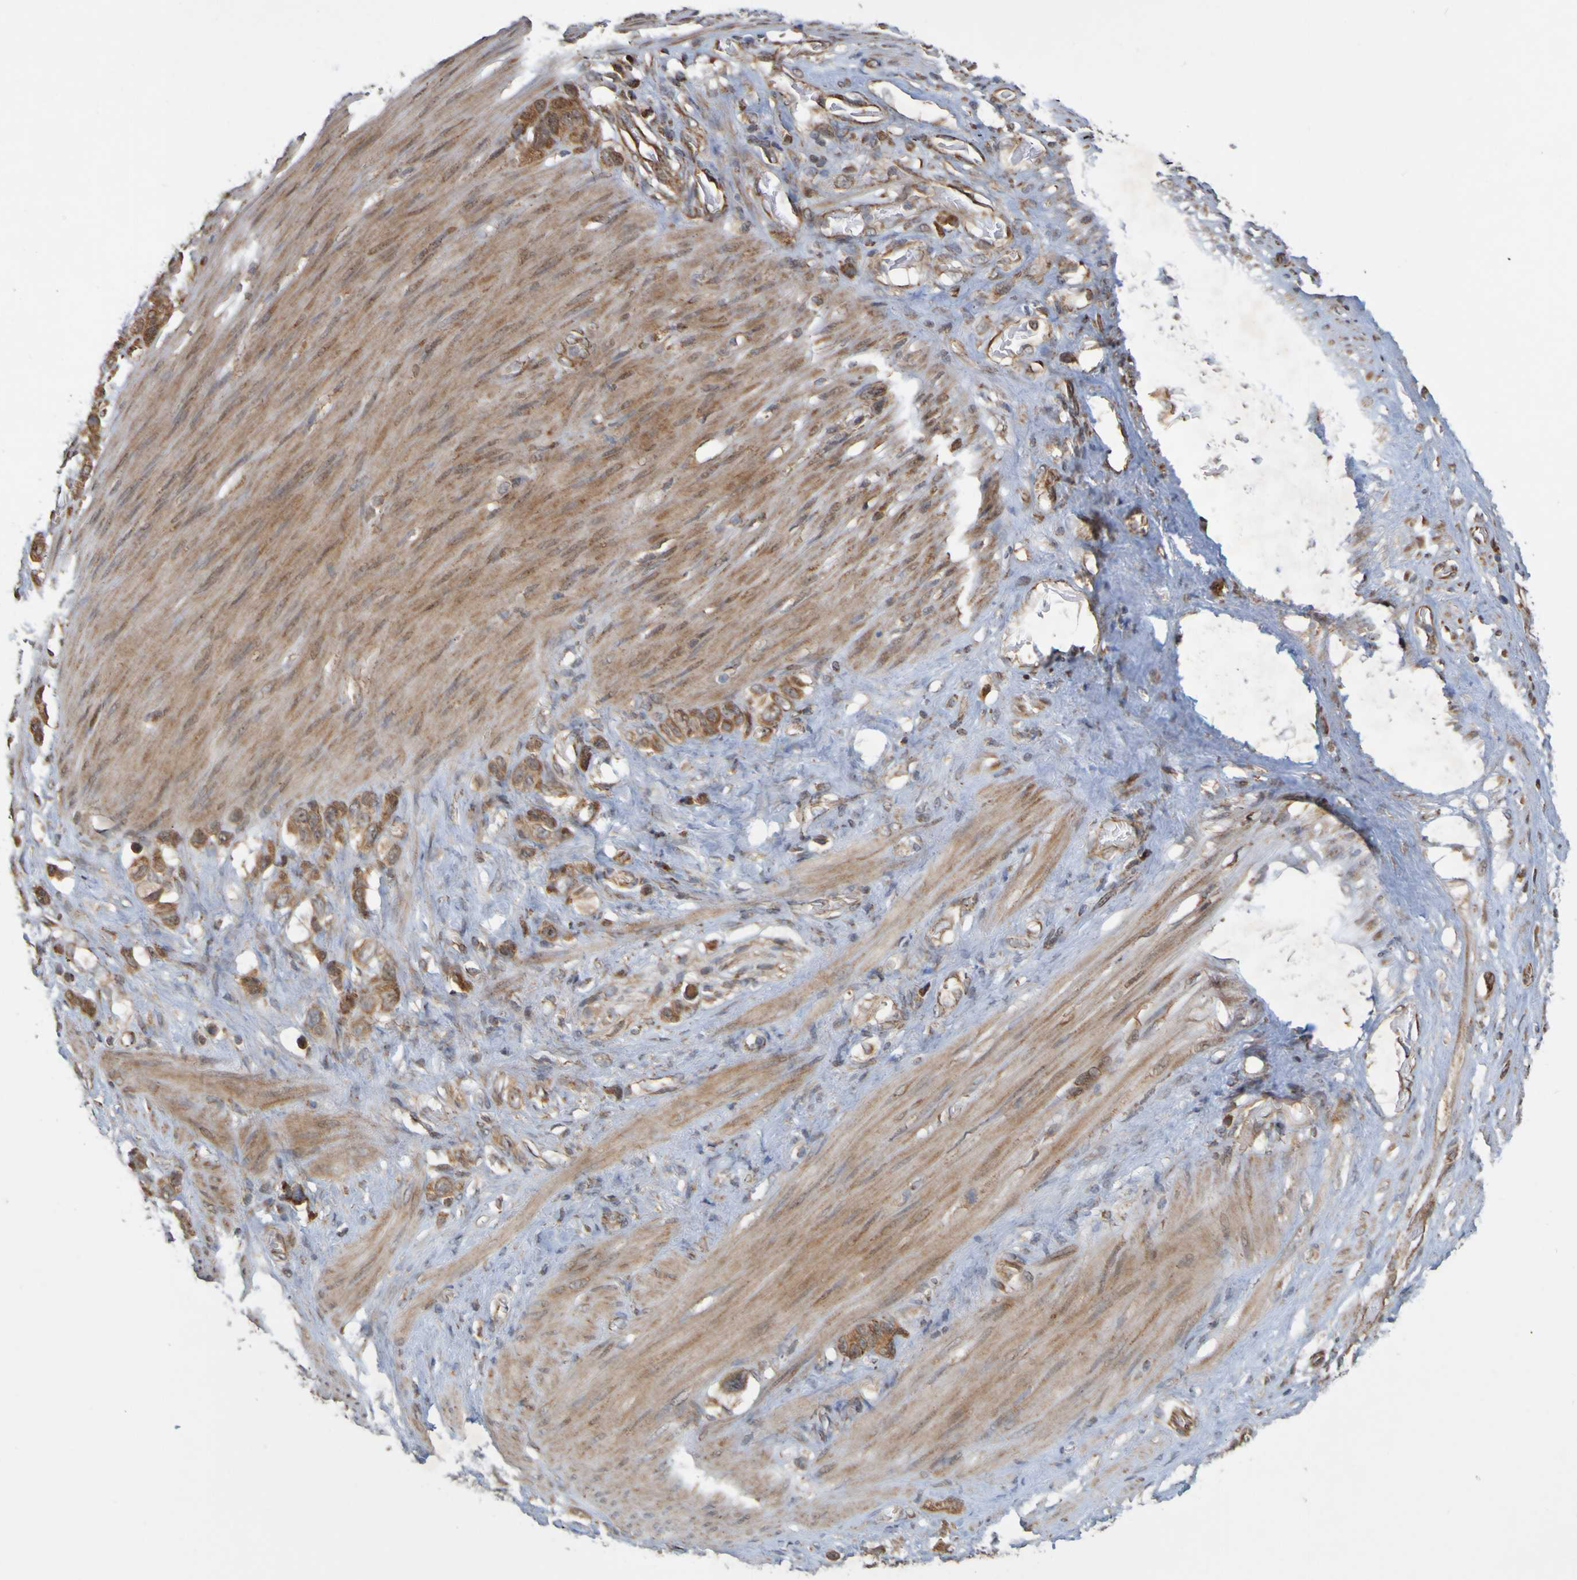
{"staining": {"intensity": "moderate", "quantity": ">75%", "location": "cytoplasmic/membranous"}, "tissue": "stomach cancer", "cell_type": "Tumor cells", "image_type": "cancer", "snomed": [{"axis": "morphology", "description": "Adenocarcinoma, NOS"}, {"axis": "morphology", "description": "Adenocarcinoma, High grade"}, {"axis": "topography", "description": "Stomach, upper"}, {"axis": "topography", "description": "Stomach, lower"}], "caption": "Stomach cancer stained with a brown dye exhibits moderate cytoplasmic/membranous positive positivity in approximately >75% of tumor cells.", "gene": "TMBIM1", "patient": {"sex": "female", "age": 65}}